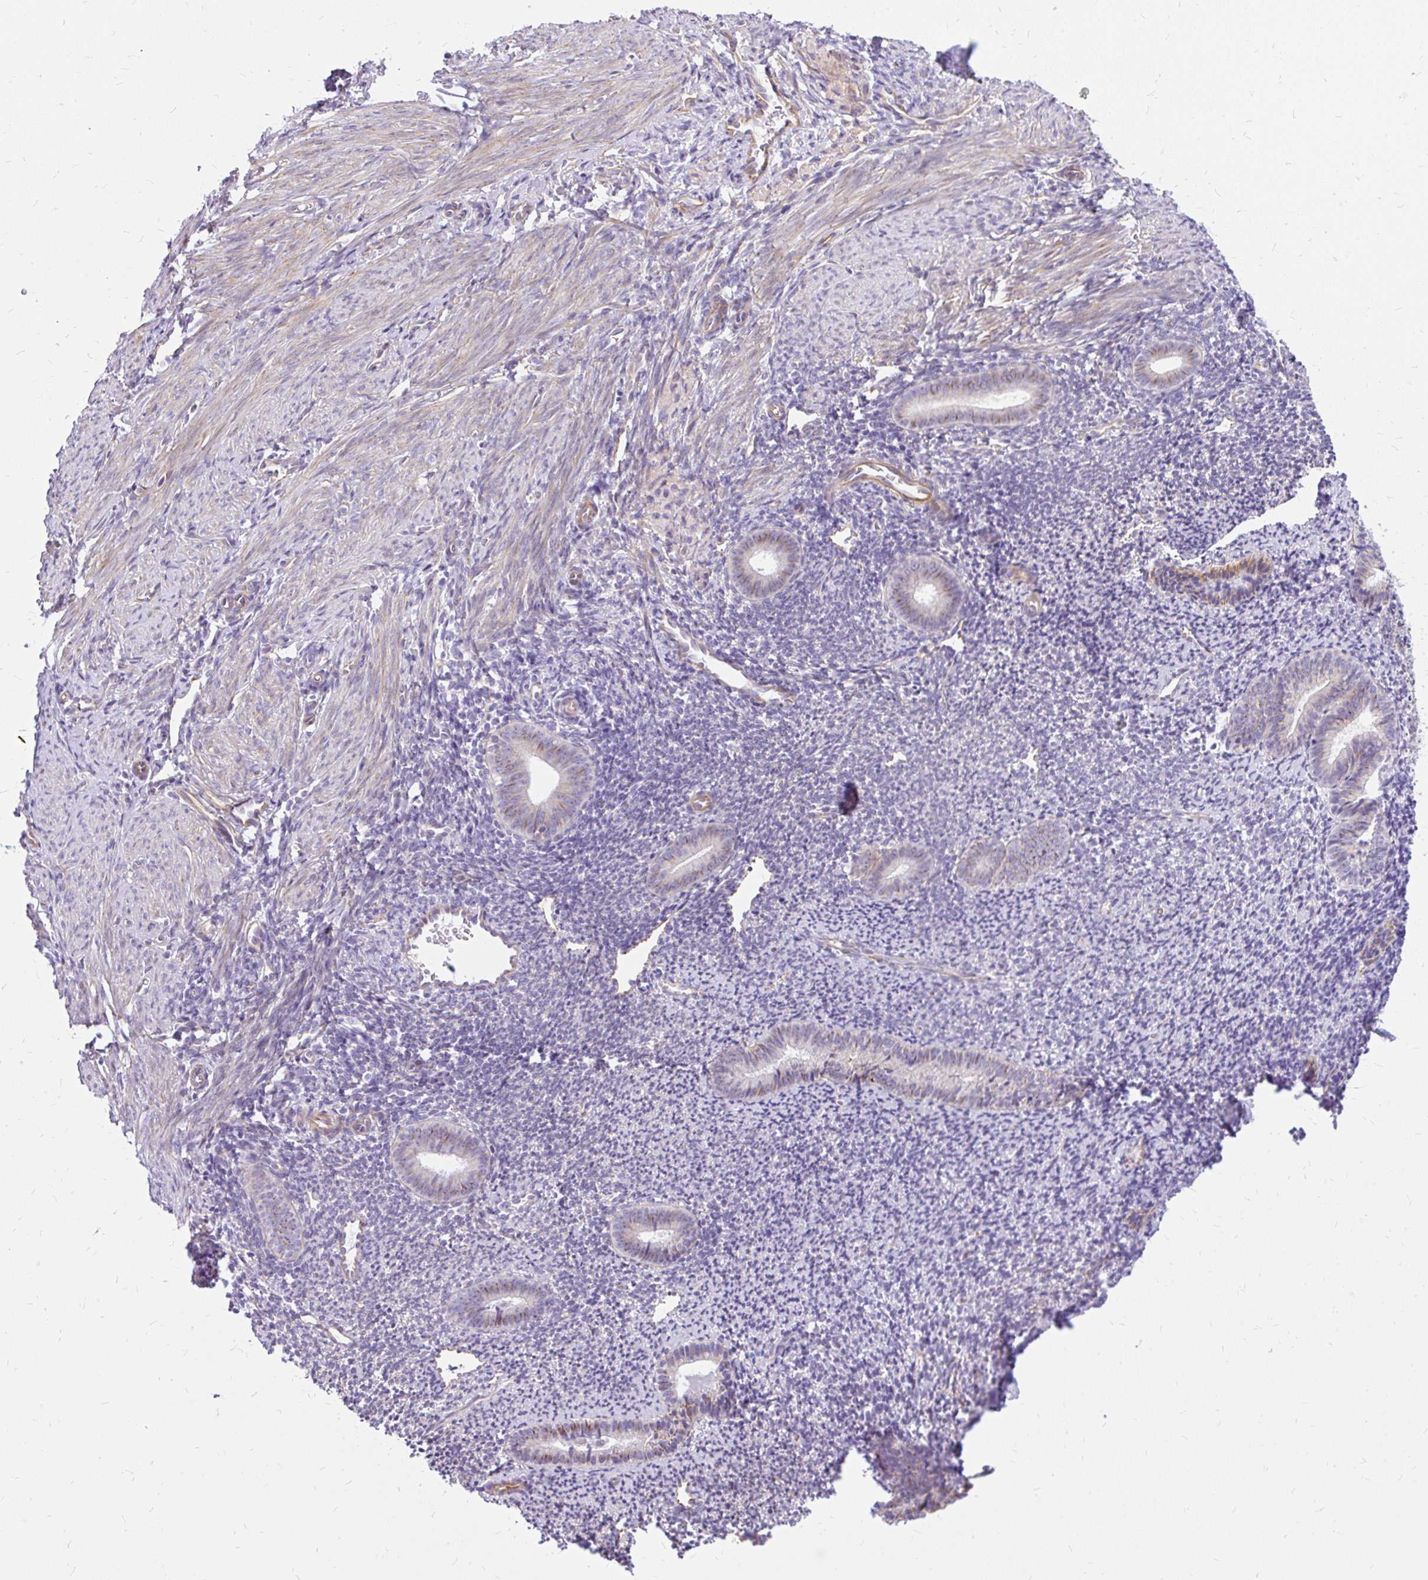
{"staining": {"intensity": "negative", "quantity": "none", "location": "none"}, "tissue": "endometrium", "cell_type": "Cells in endometrial stroma", "image_type": "normal", "snomed": [{"axis": "morphology", "description": "Normal tissue, NOS"}, {"axis": "topography", "description": "Endometrium"}], "caption": "Cells in endometrial stroma are negative for protein expression in unremarkable human endometrium.", "gene": "FAM83C", "patient": {"sex": "female", "age": 39}}